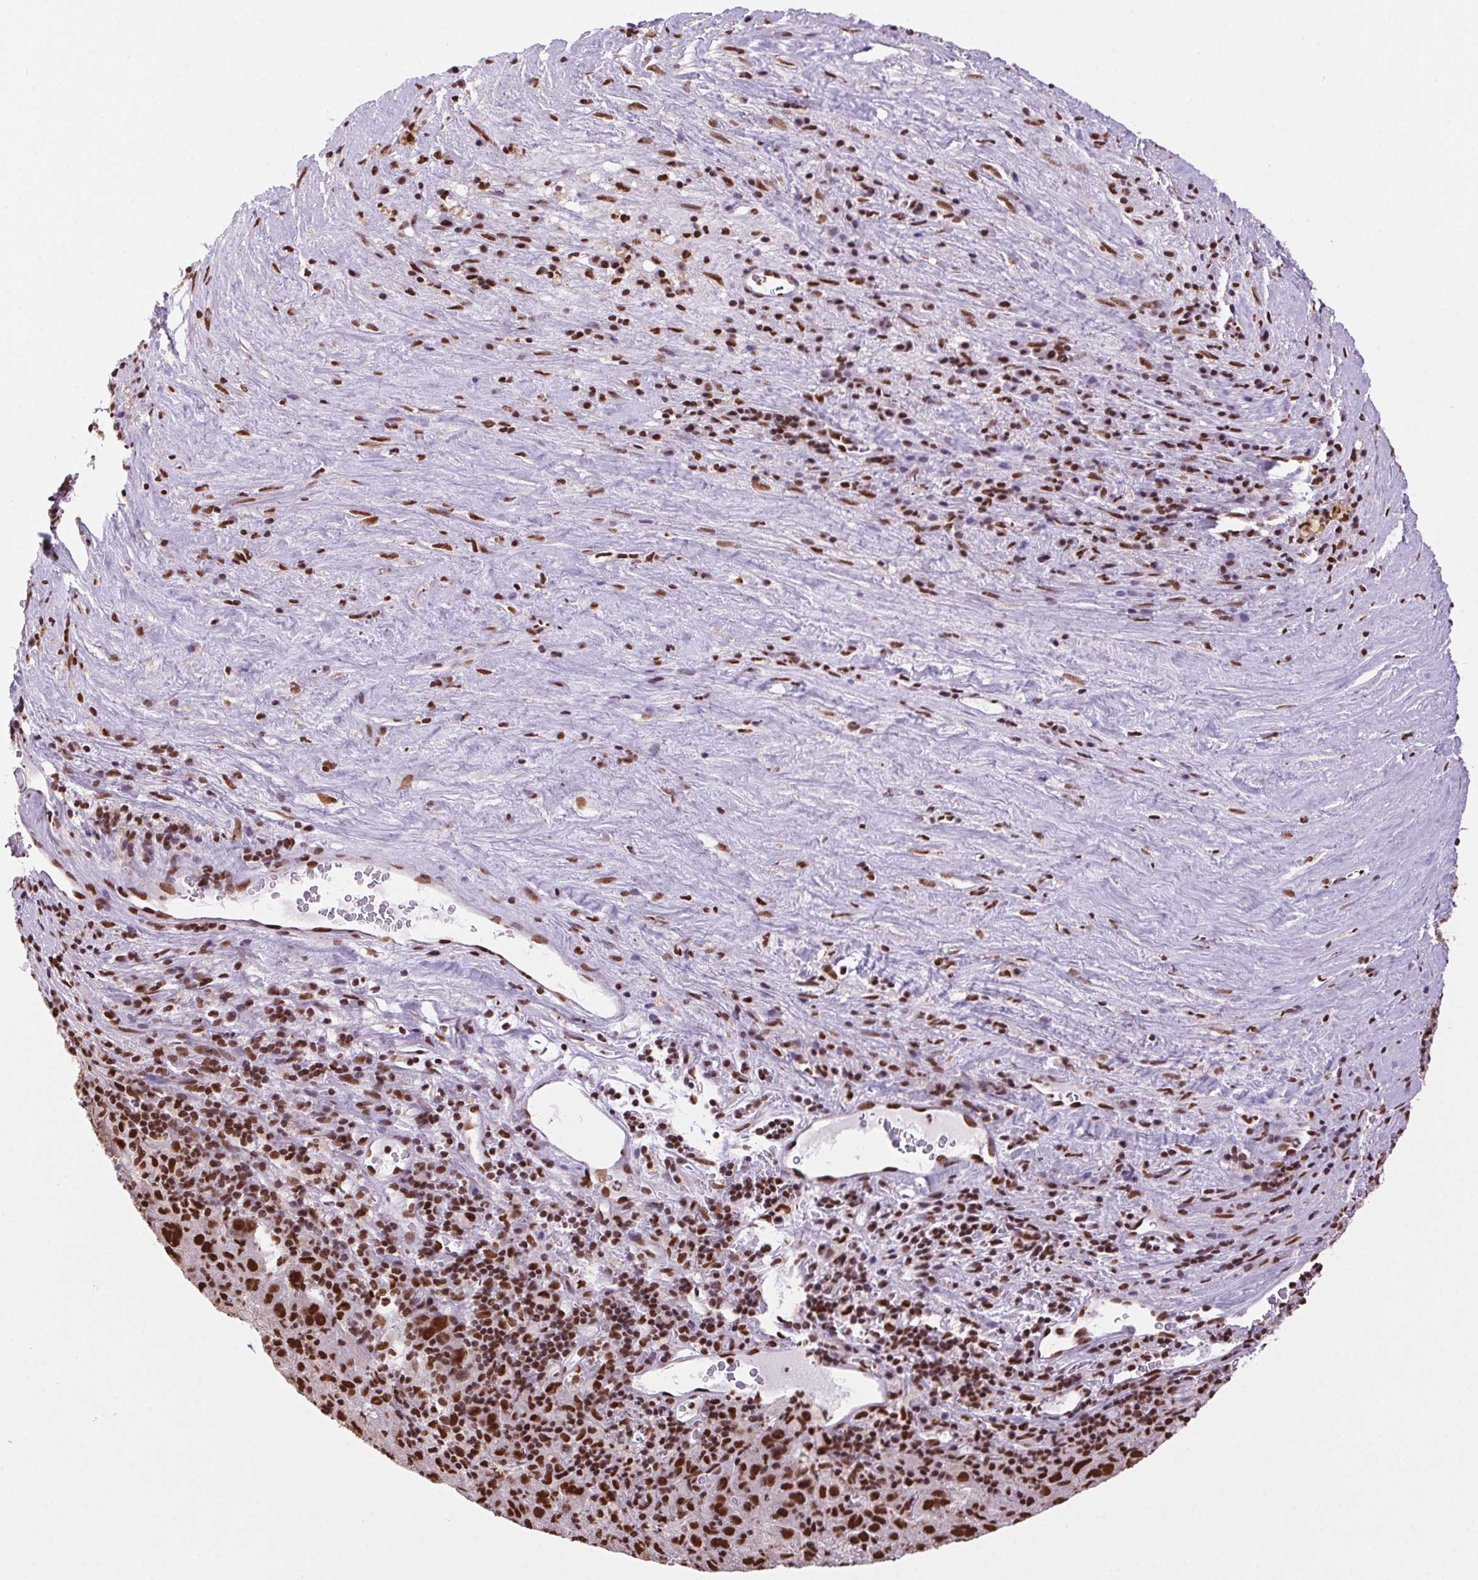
{"staining": {"intensity": "strong", "quantity": ">75%", "location": "nuclear"}, "tissue": "liver cancer", "cell_type": "Tumor cells", "image_type": "cancer", "snomed": [{"axis": "morphology", "description": "Carcinoma, Hepatocellular, NOS"}, {"axis": "topography", "description": "Liver"}], "caption": "About >75% of tumor cells in human liver cancer (hepatocellular carcinoma) display strong nuclear protein positivity as visualized by brown immunohistochemical staining.", "gene": "ZNF207", "patient": {"sex": "female", "age": 77}}